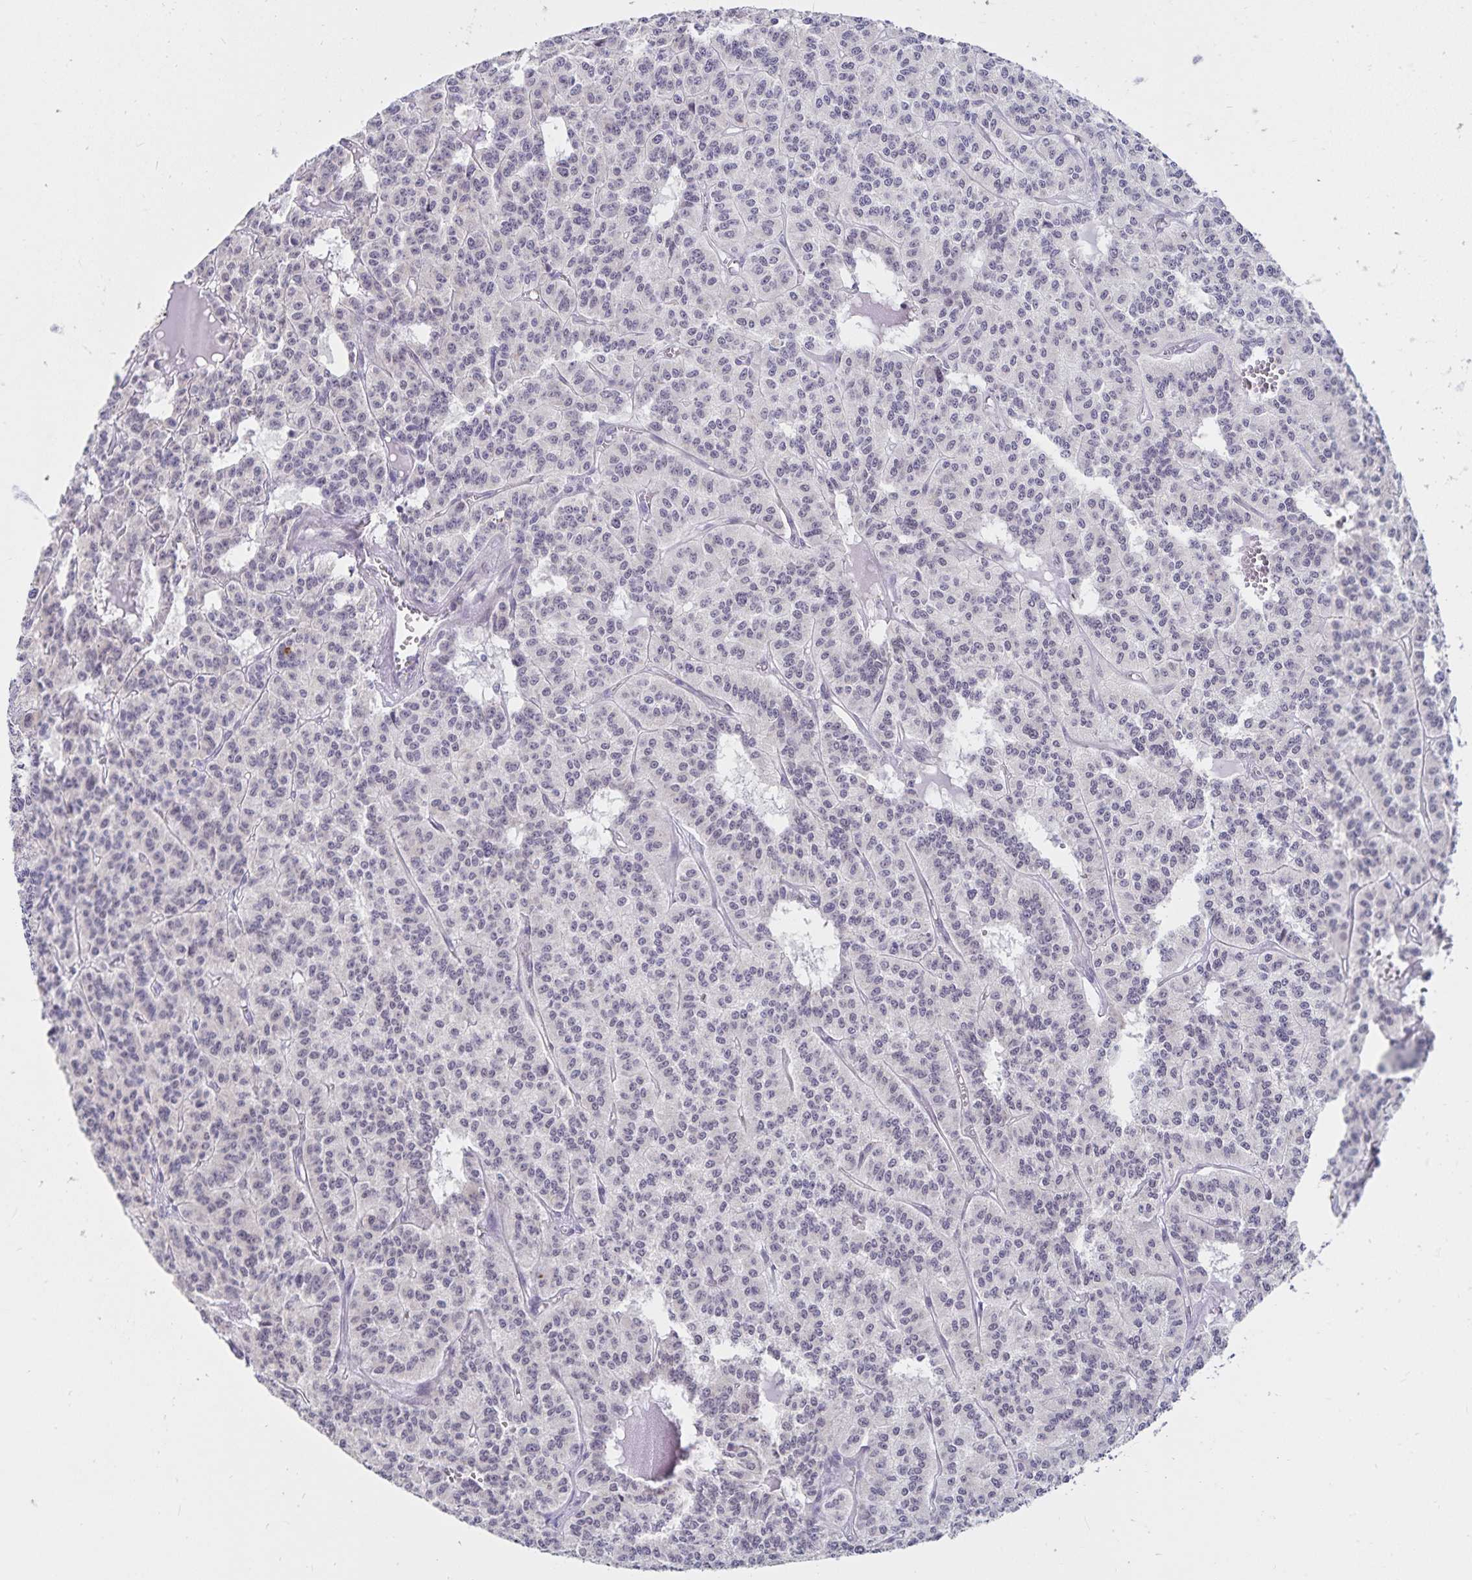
{"staining": {"intensity": "negative", "quantity": "none", "location": "none"}, "tissue": "carcinoid", "cell_type": "Tumor cells", "image_type": "cancer", "snomed": [{"axis": "morphology", "description": "Carcinoid, malignant, NOS"}, {"axis": "topography", "description": "Lung"}], "caption": "An immunohistochemistry photomicrograph of malignant carcinoid is shown. There is no staining in tumor cells of malignant carcinoid.", "gene": "ATP2A2", "patient": {"sex": "female", "age": 71}}